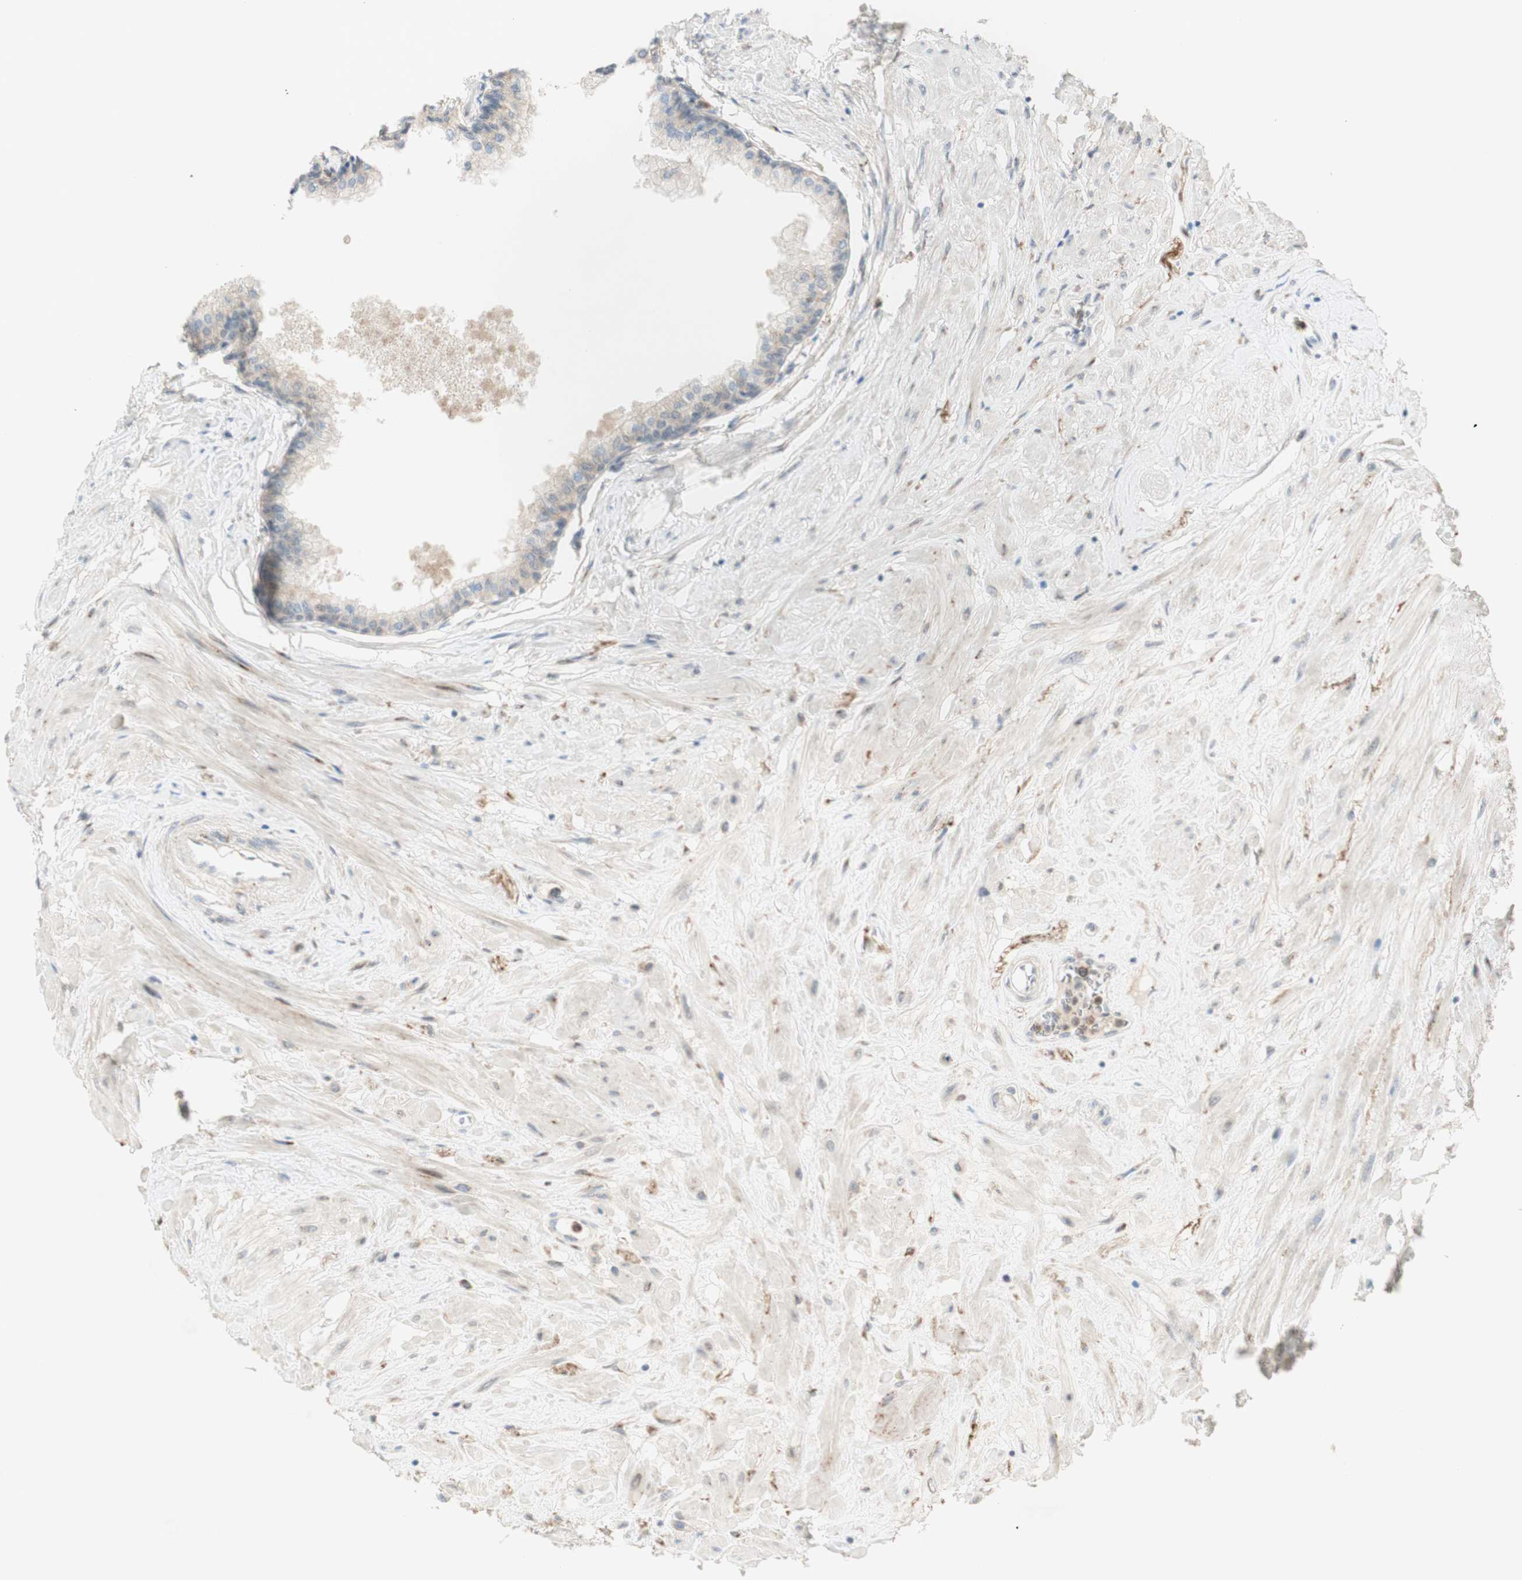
{"staining": {"intensity": "weak", "quantity": "25%-75%", "location": "cytoplasmic/membranous"}, "tissue": "prostate", "cell_type": "Glandular cells", "image_type": "normal", "snomed": [{"axis": "morphology", "description": "Normal tissue, NOS"}, {"axis": "topography", "description": "Prostate"}, {"axis": "topography", "description": "Seminal veicle"}], "caption": "Immunohistochemistry (IHC) micrograph of benign human prostate stained for a protein (brown), which demonstrates low levels of weak cytoplasmic/membranous expression in about 25%-75% of glandular cells.", "gene": "GAPT", "patient": {"sex": "male", "age": 60}}